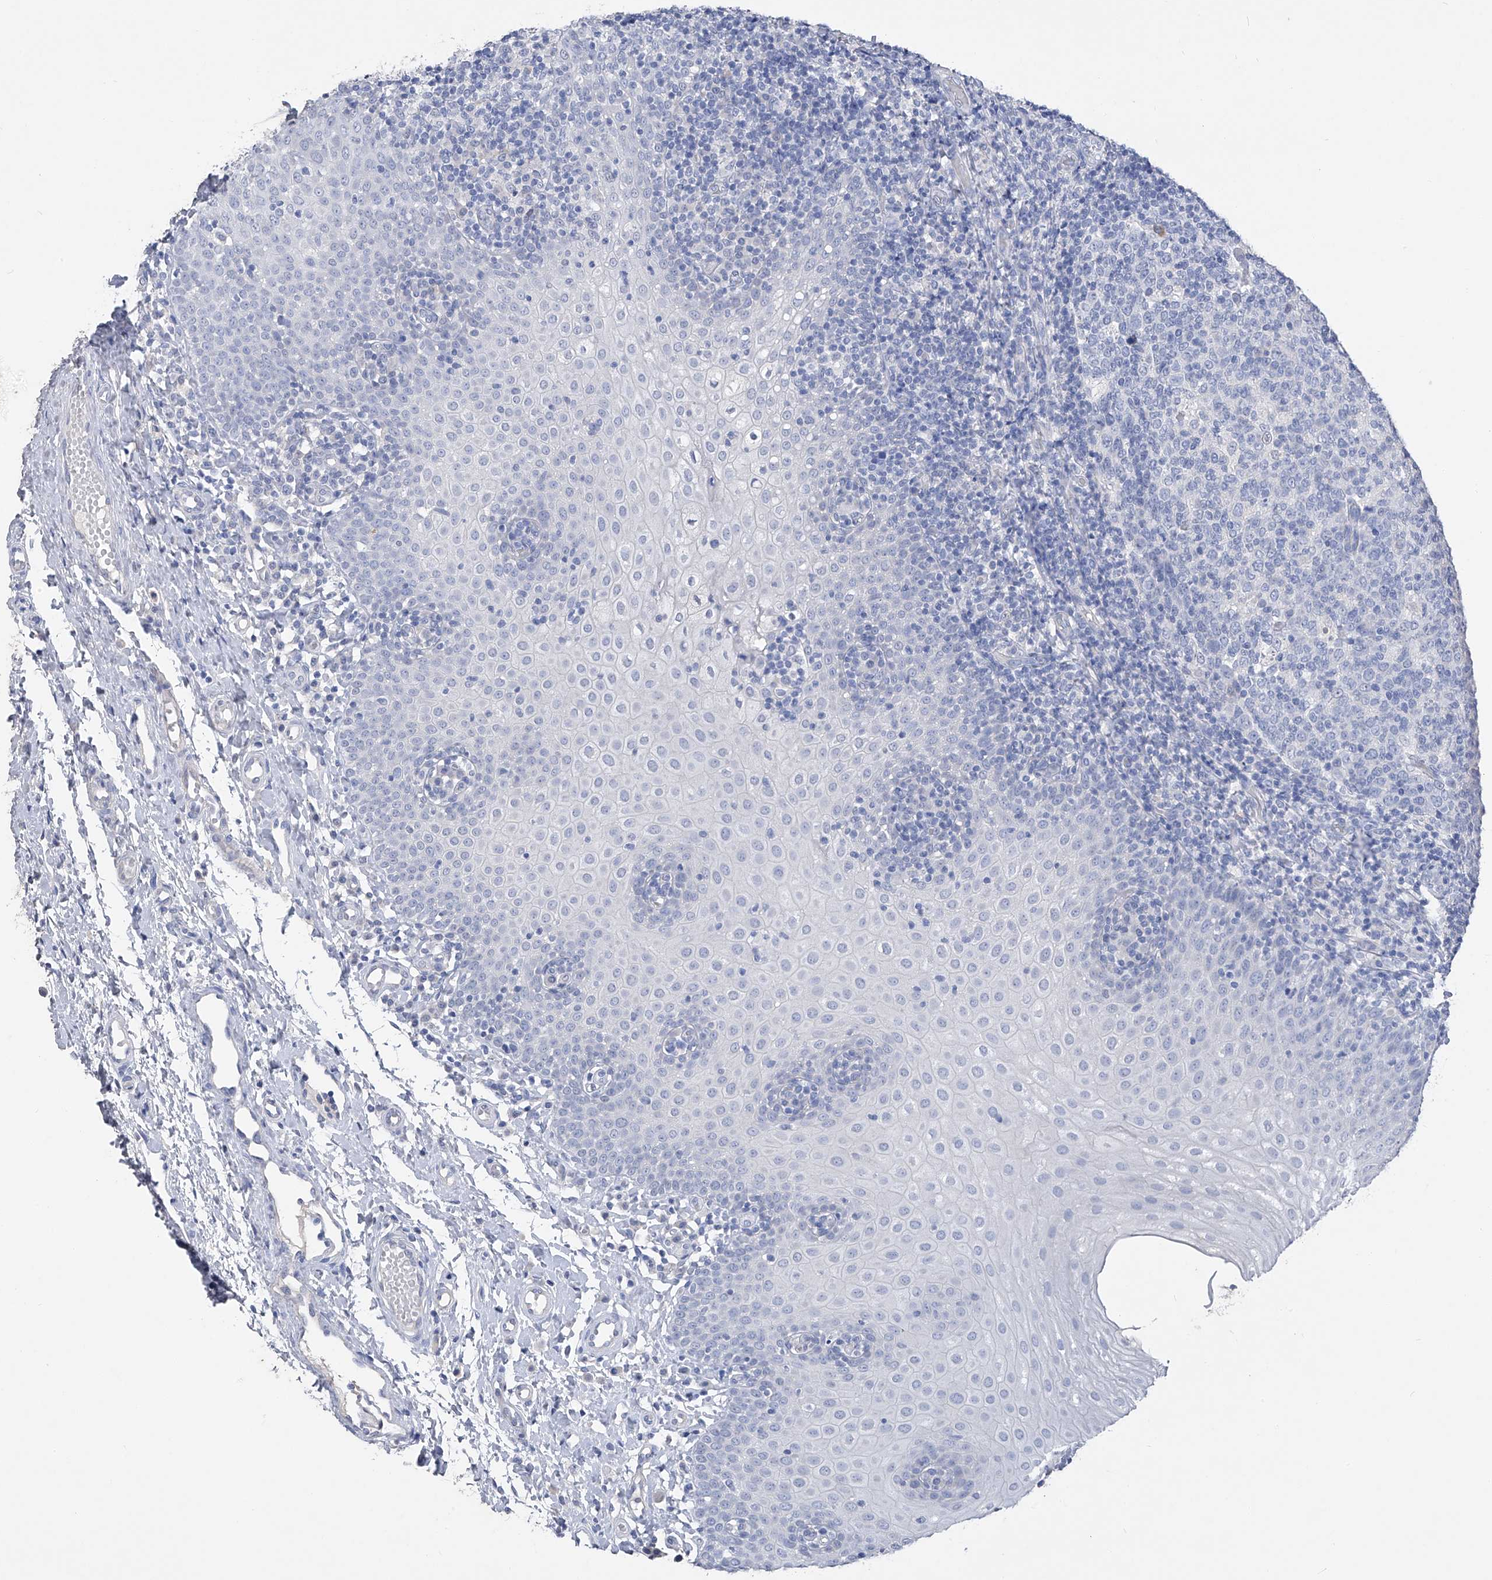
{"staining": {"intensity": "negative", "quantity": "none", "location": "none"}, "tissue": "tonsil", "cell_type": "Germinal center cells", "image_type": "normal", "snomed": [{"axis": "morphology", "description": "Normal tissue, NOS"}, {"axis": "topography", "description": "Tonsil"}], "caption": "A micrograph of human tonsil is negative for staining in germinal center cells. Brightfield microscopy of immunohistochemistry (IHC) stained with DAB (3,3'-diaminobenzidine) (brown) and hematoxylin (blue), captured at high magnification.", "gene": "ADRA1A", "patient": {"sex": "female", "age": 19}}